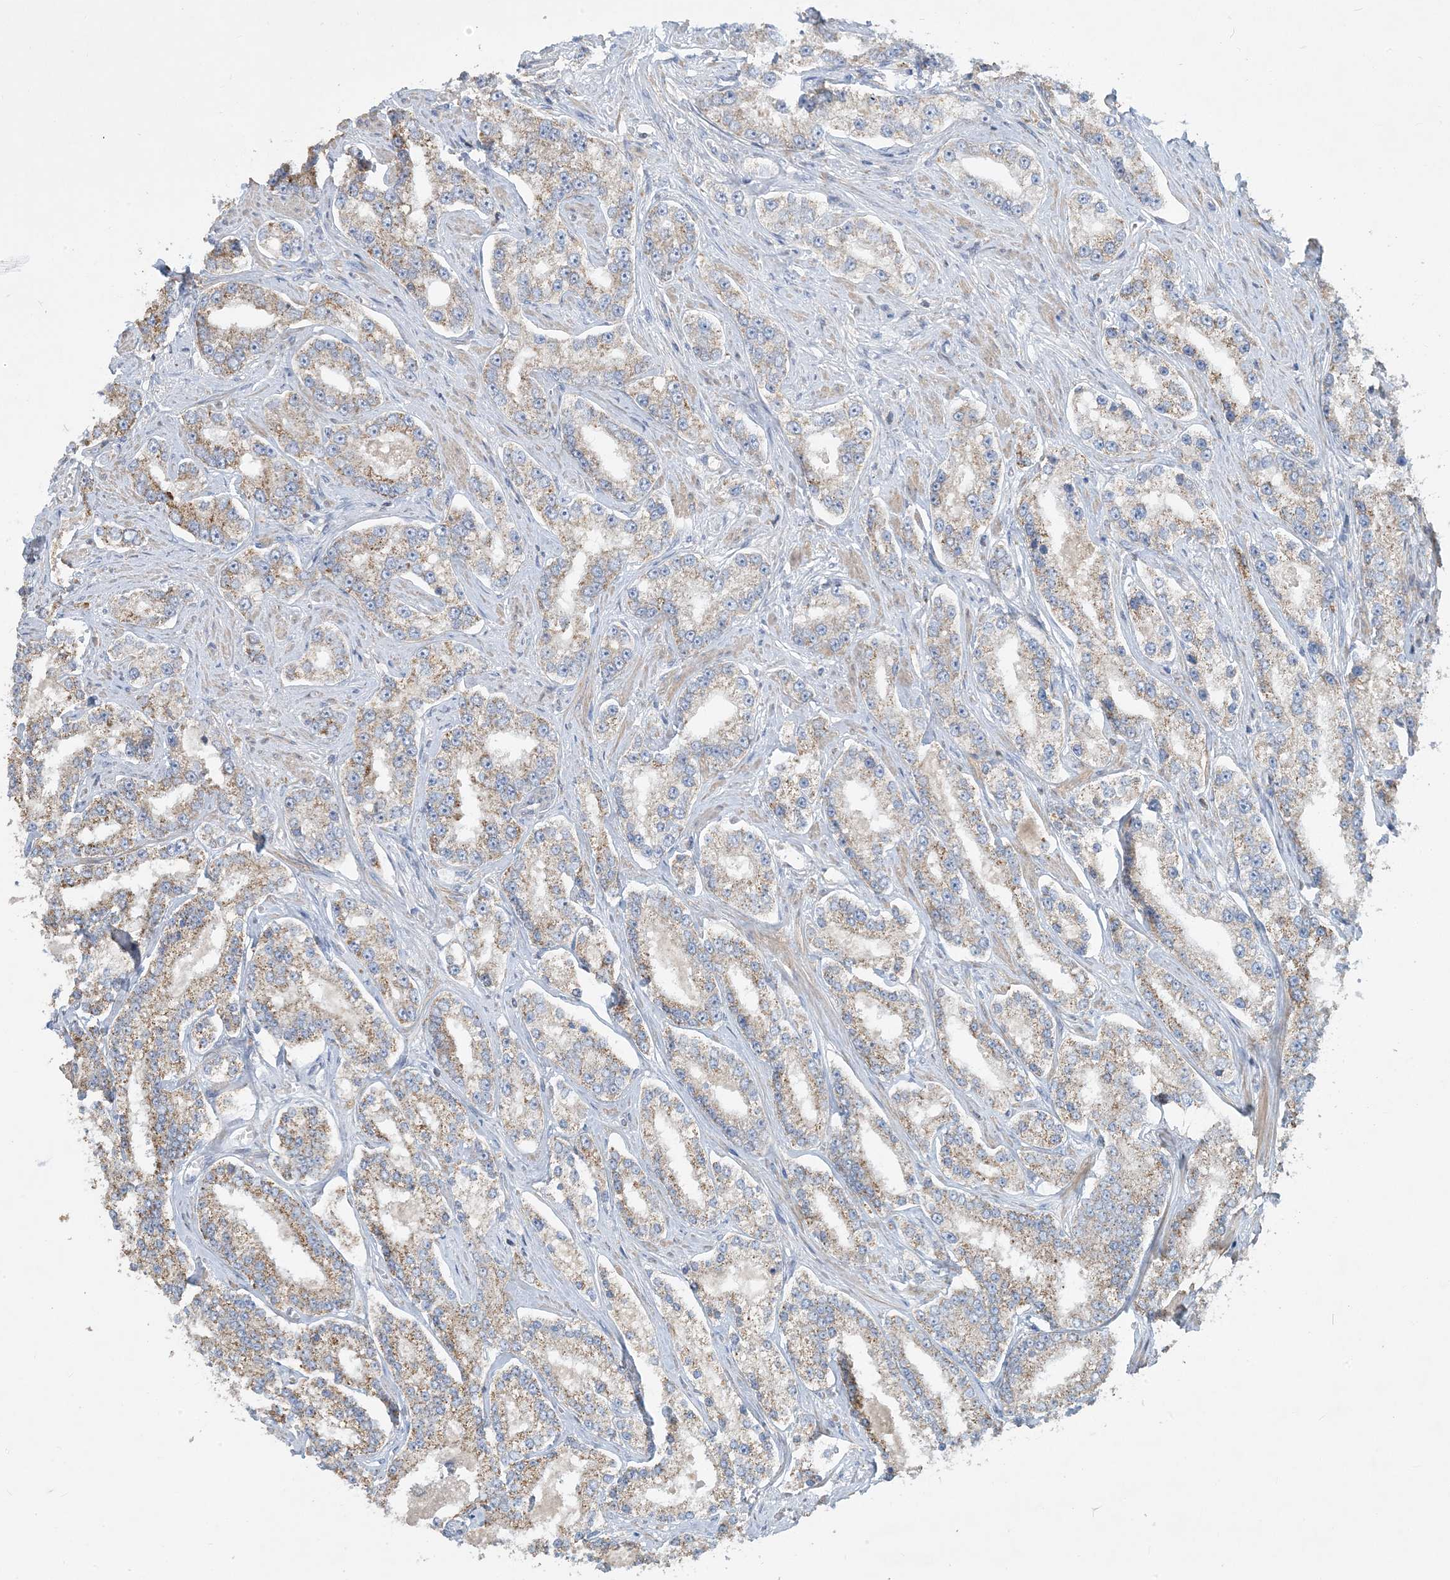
{"staining": {"intensity": "moderate", "quantity": "25%-75%", "location": "cytoplasmic/membranous"}, "tissue": "prostate cancer", "cell_type": "Tumor cells", "image_type": "cancer", "snomed": [{"axis": "morphology", "description": "Normal tissue, NOS"}, {"axis": "morphology", "description": "Adenocarcinoma, High grade"}, {"axis": "topography", "description": "Prostate"}], "caption": "A micrograph showing moderate cytoplasmic/membranous positivity in about 25%-75% of tumor cells in prostate adenocarcinoma (high-grade), as visualized by brown immunohistochemical staining.", "gene": "ECHDC1", "patient": {"sex": "male", "age": 83}}